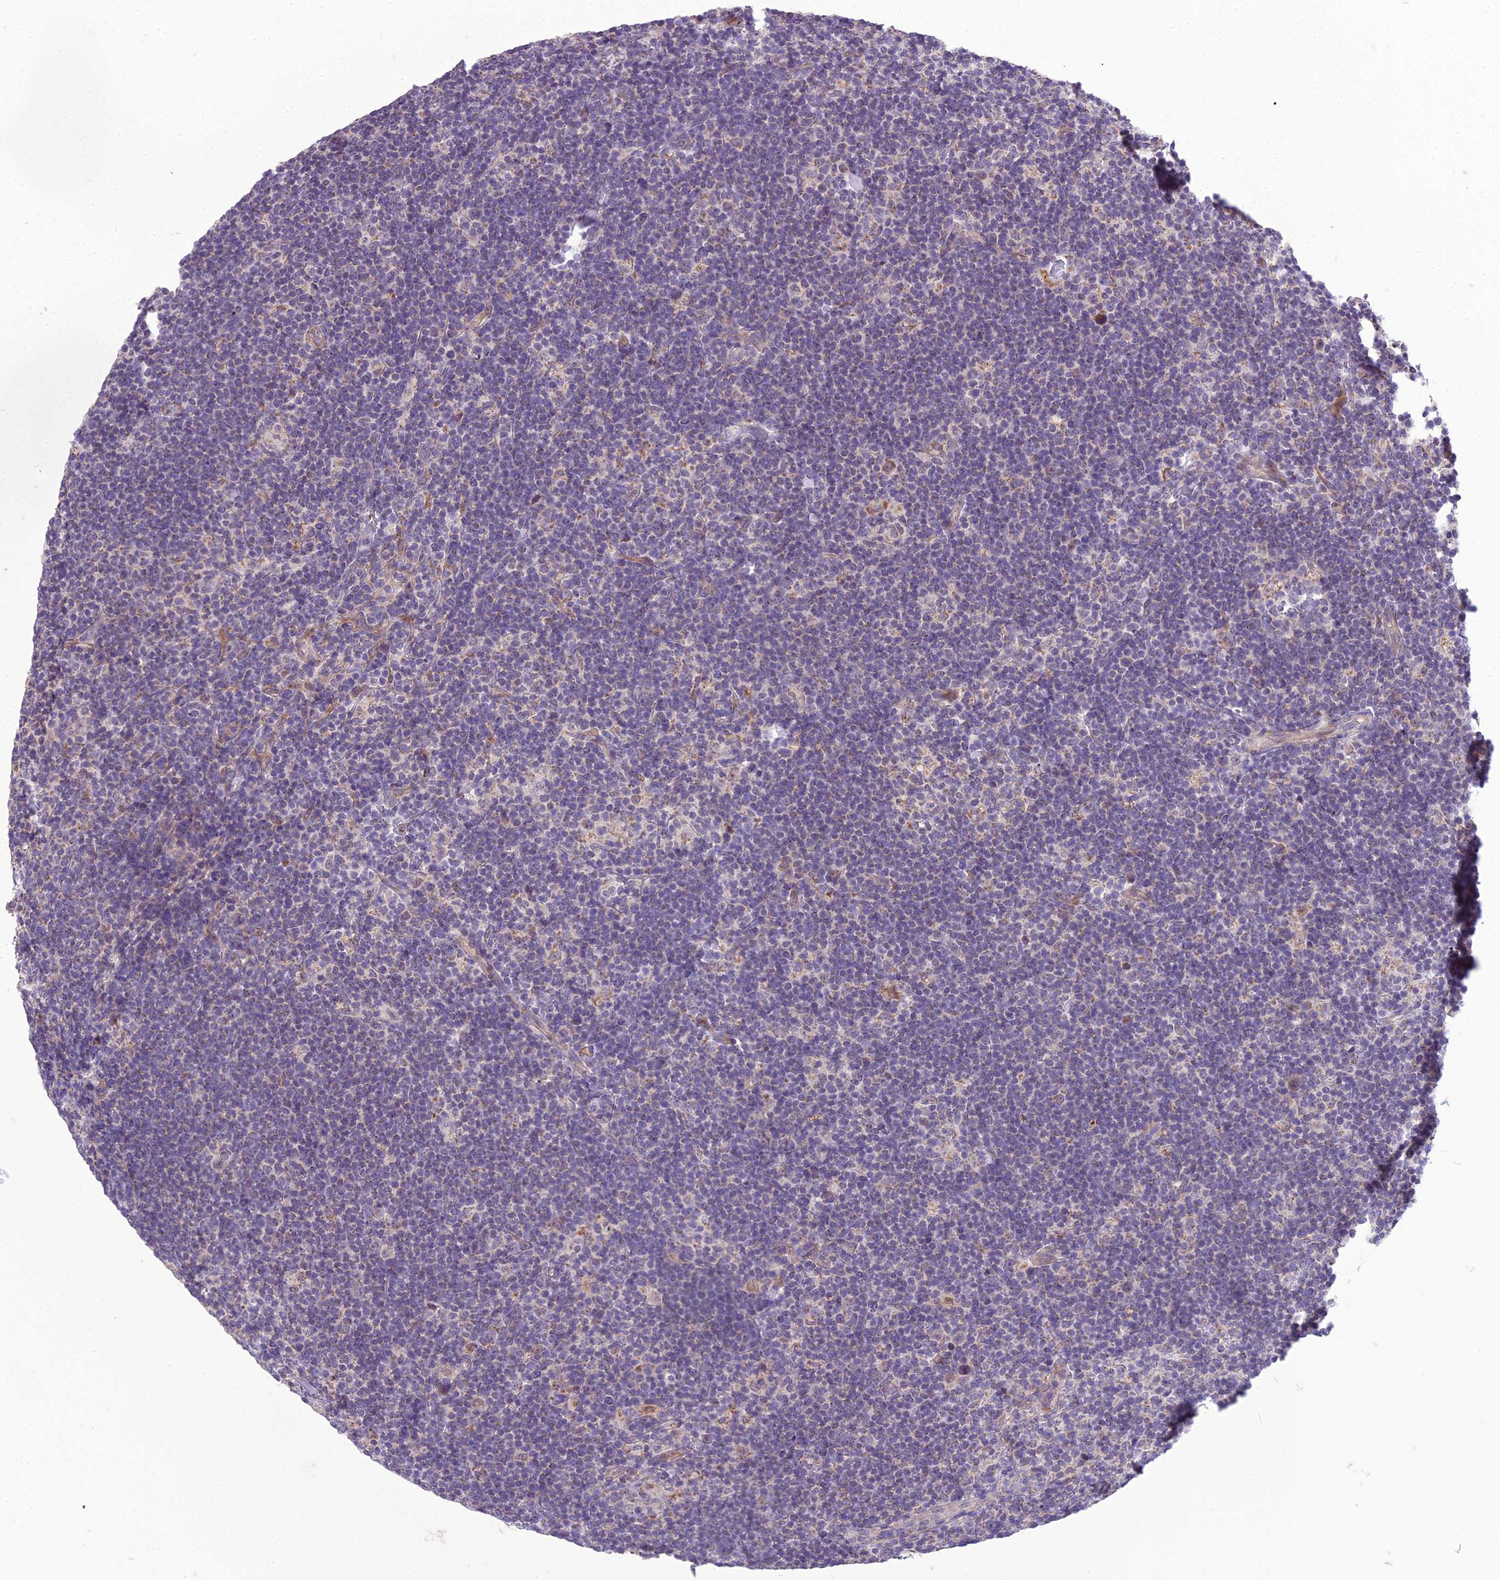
{"staining": {"intensity": "negative", "quantity": "none", "location": "none"}, "tissue": "lymphoma", "cell_type": "Tumor cells", "image_type": "cancer", "snomed": [{"axis": "morphology", "description": "Hodgkin's disease, NOS"}, {"axis": "topography", "description": "Lymph node"}], "caption": "The photomicrograph demonstrates no staining of tumor cells in Hodgkin's disease.", "gene": "DUS2", "patient": {"sex": "female", "age": 57}}